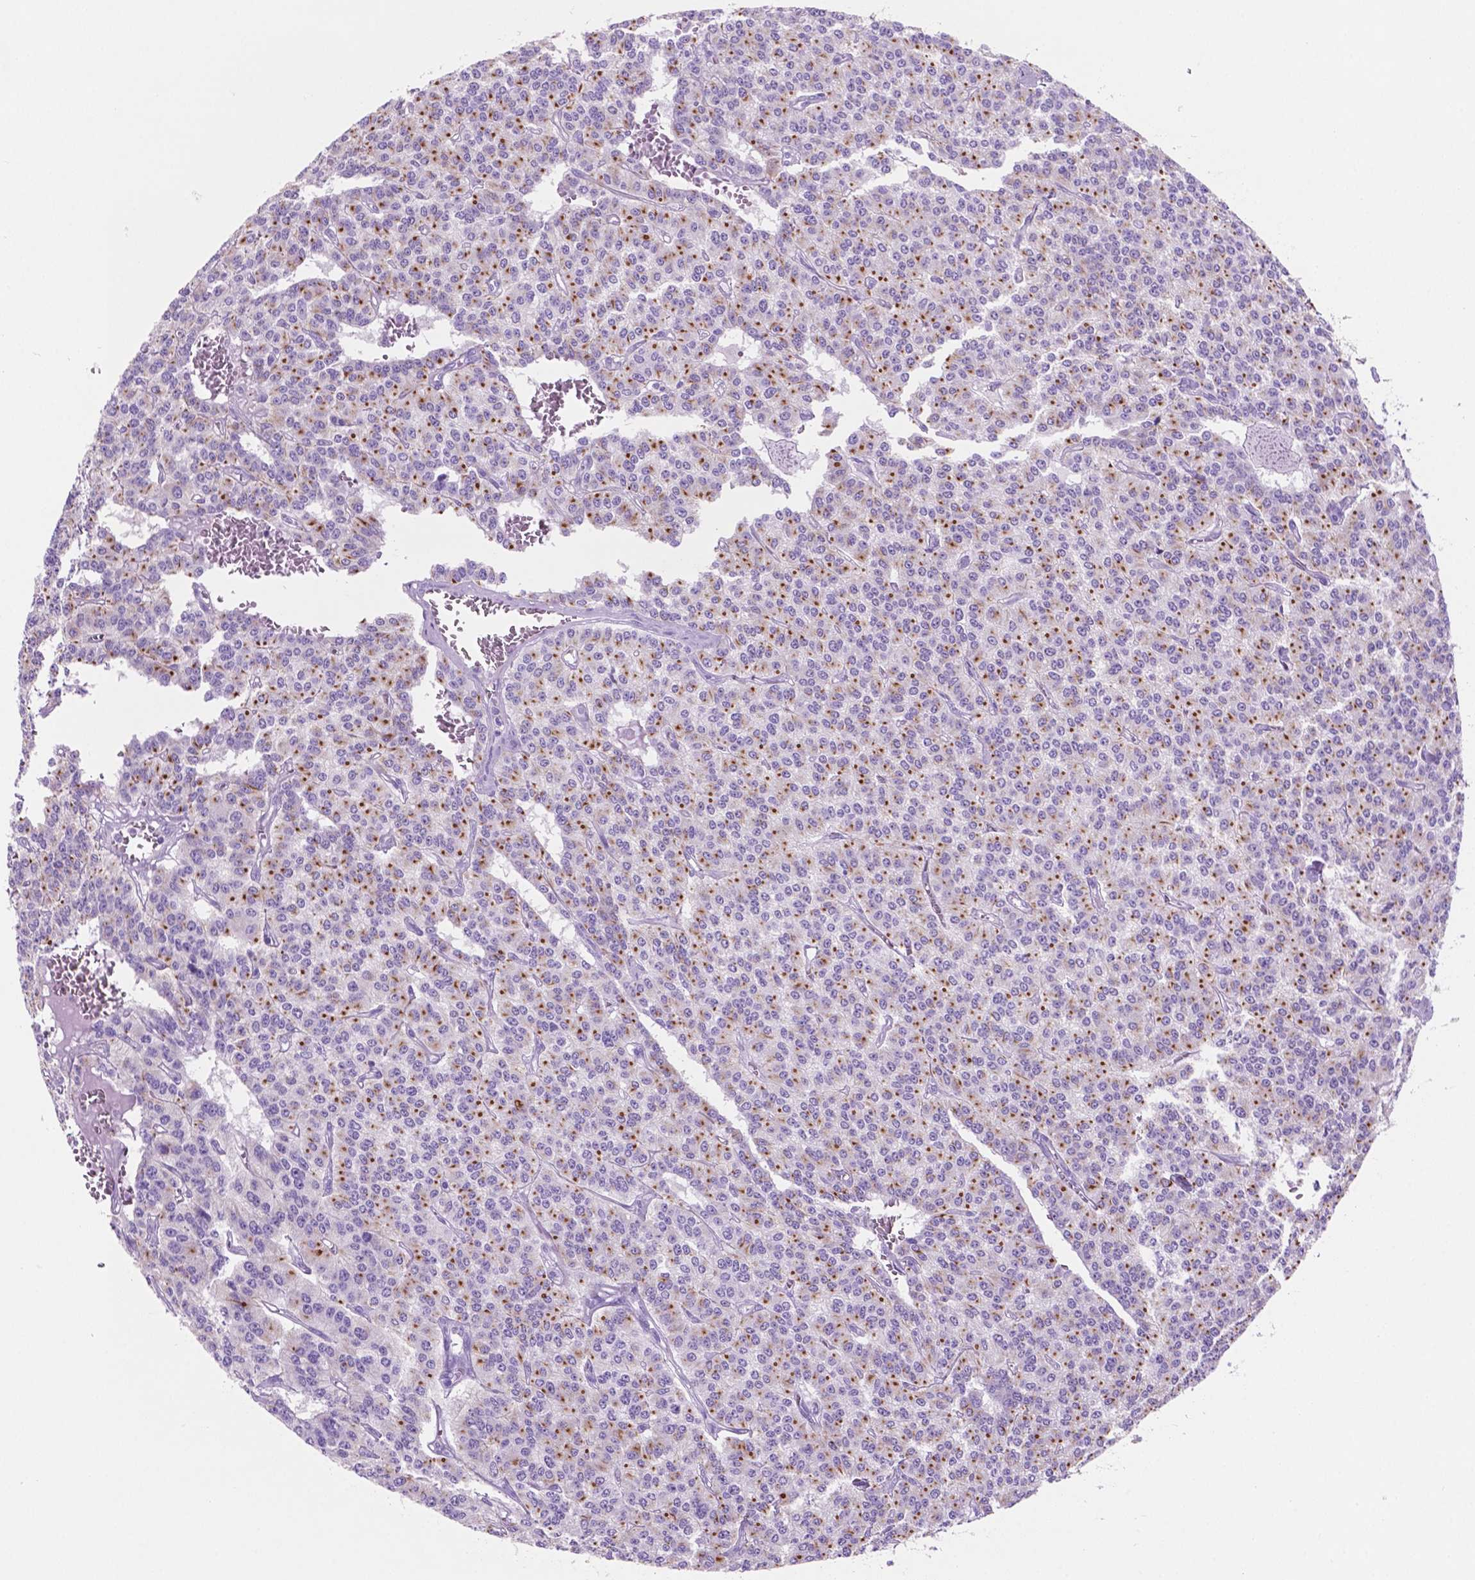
{"staining": {"intensity": "moderate", "quantity": "25%-75%", "location": "cytoplasmic/membranous"}, "tissue": "carcinoid", "cell_type": "Tumor cells", "image_type": "cancer", "snomed": [{"axis": "morphology", "description": "Carcinoid, malignant, NOS"}, {"axis": "topography", "description": "Lung"}], "caption": "Protein staining of carcinoid tissue exhibits moderate cytoplasmic/membranous positivity in approximately 25%-75% of tumor cells.", "gene": "POU4F1", "patient": {"sex": "female", "age": 71}}